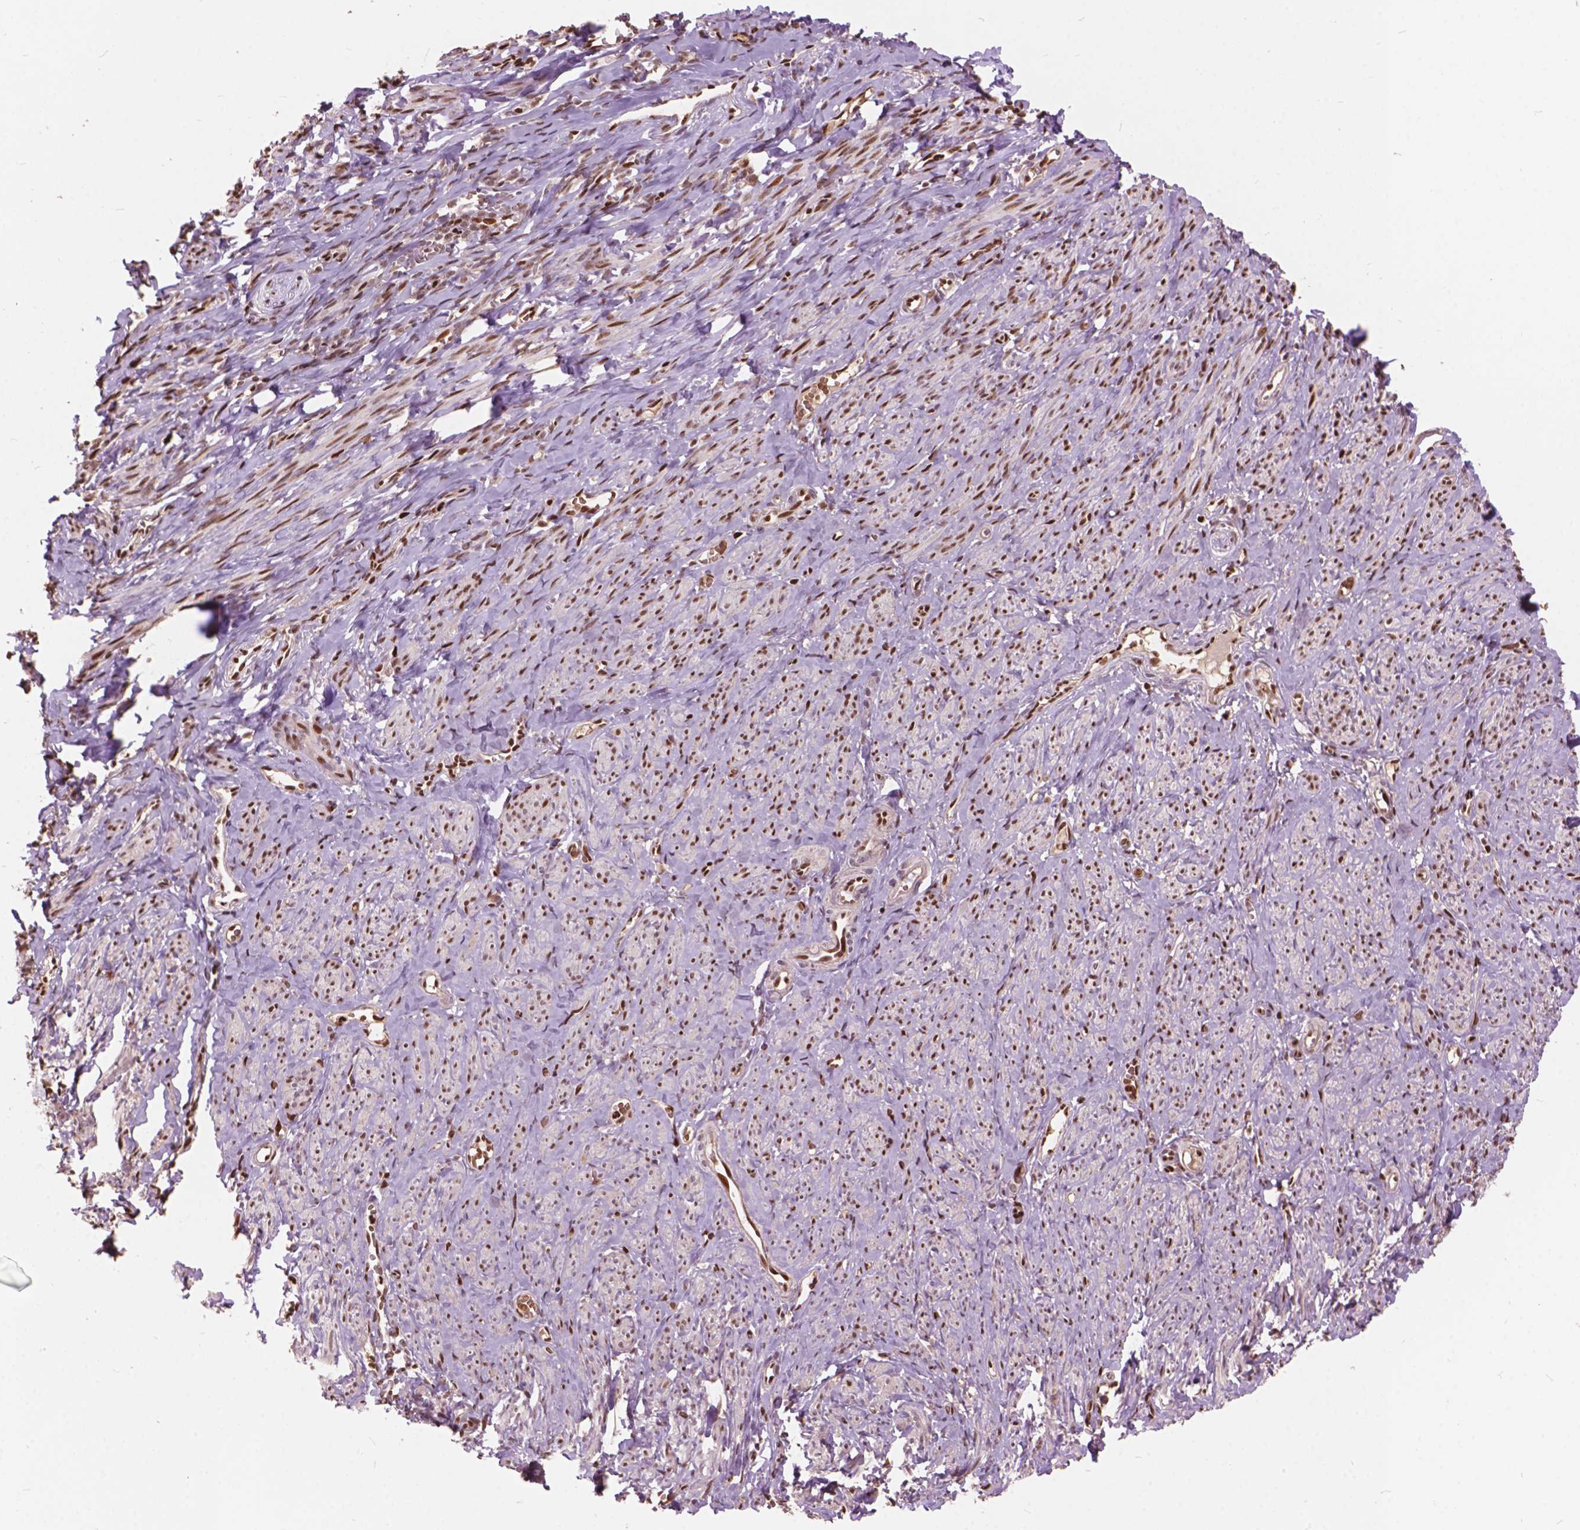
{"staining": {"intensity": "moderate", "quantity": ">75%", "location": "nuclear"}, "tissue": "smooth muscle", "cell_type": "Smooth muscle cells", "image_type": "normal", "snomed": [{"axis": "morphology", "description": "Normal tissue, NOS"}, {"axis": "topography", "description": "Smooth muscle"}], "caption": "A photomicrograph of human smooth muscle stained for a protein exhibits moderate nuclear brown staining in smooth muscle cells. The staining is performed using DAB brown chromogen to label protein expression. The nuclei are counter-stained blue using hematoxylin.", "gene": "ANP32A", "patient": {"sex": "female", "age": 65}}